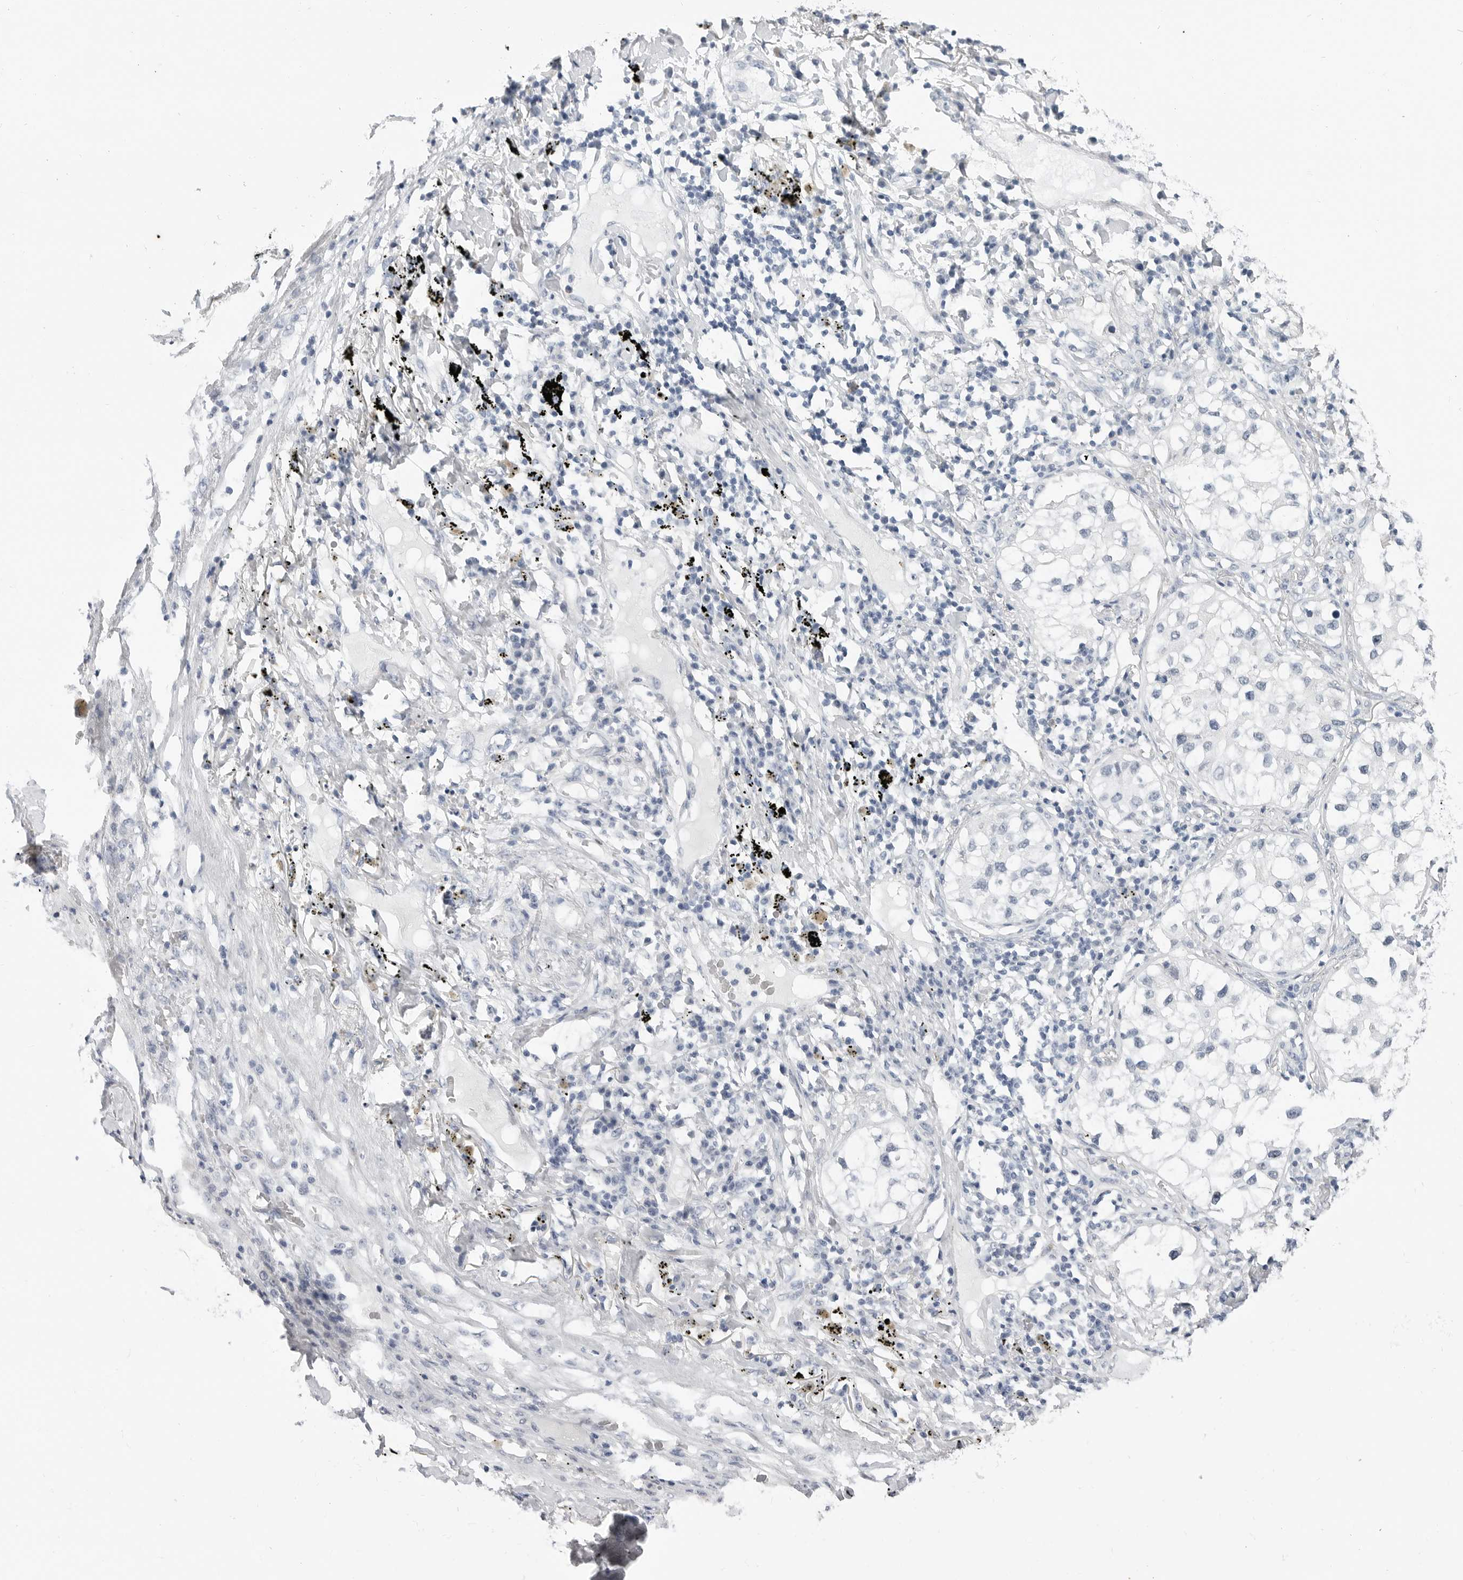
{"staining": {"intensity": "negative", "quantity": "none", "location": "none"}, "tissue": "lung cancer", "cell_type": "Tumor cells", "image_type": "cancer", "snomed": [{"axis": "morphology", "description": "Adenocarcinoma, NOS"}, {"axis": "topography", "description": "Lung"}], "caption": "IHC image of neoplastic tissue: lung cancer (adenocarcinoma) stained with DAB displays no significant protein expression in tumor cells. (Immunohistochemistry (ihc), brightfield microscopy, high magnification).", "gene": "PLN", "patient": {"sex": "male", "age": 63}}